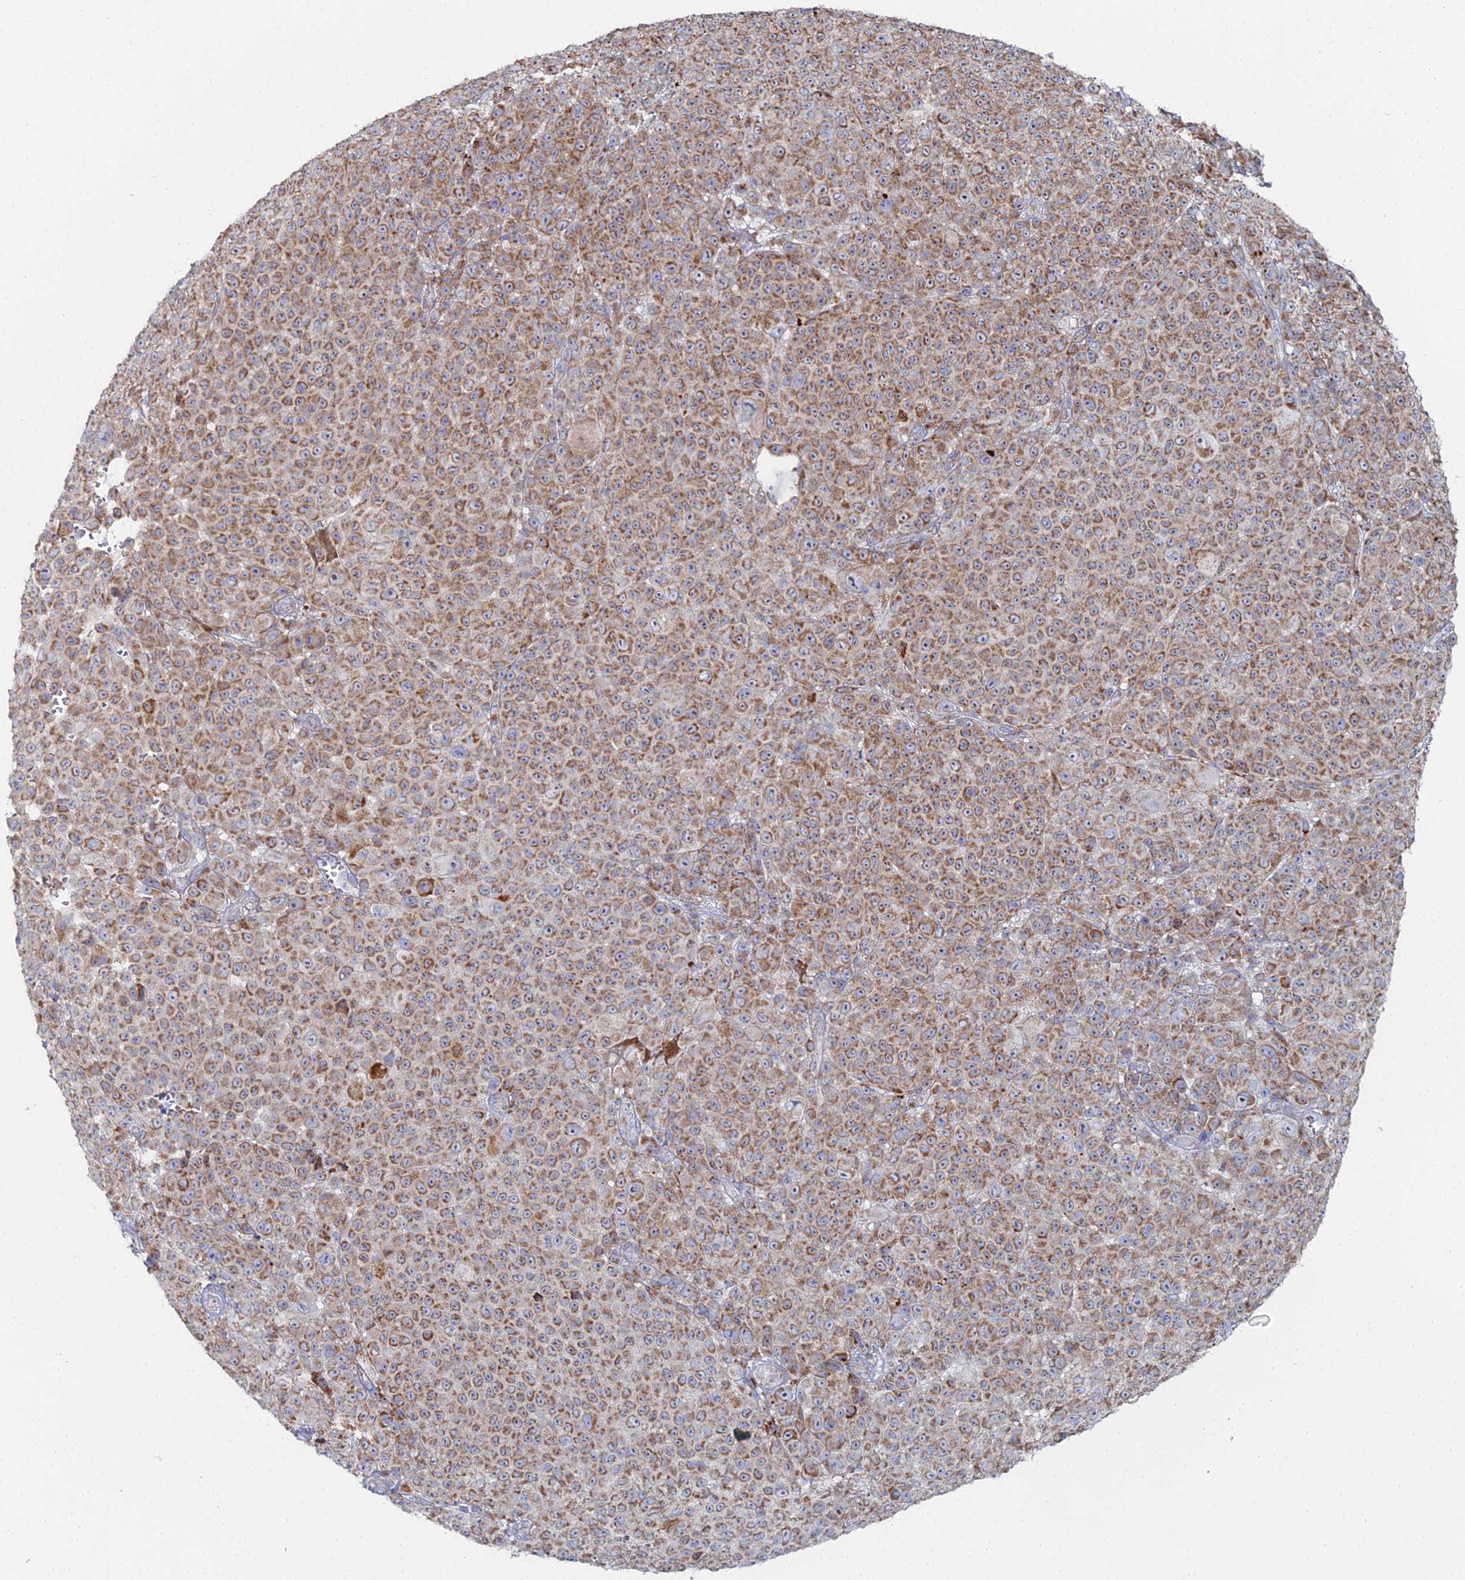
{"staining": {"intensity": "moderate", "quantity": ">75%", "location": "cytoplasmic/membranous"}, "tissue": "melanoma", "cell_type": "Tumor cells", "image_type": "cancer", "snomed": [{"axis": "morphology", "description": "Malignant melanoma, NOS"}, {"axis": "topography", "description": "Skin"}], "caption": "Protein analysis of malignant melanoma tissue shows moderate cytoplasmic/membranous expression in approximately >75% of tumor cells.", "gene": "MPC1", "patient": {"sex": "female", "age": 94}}